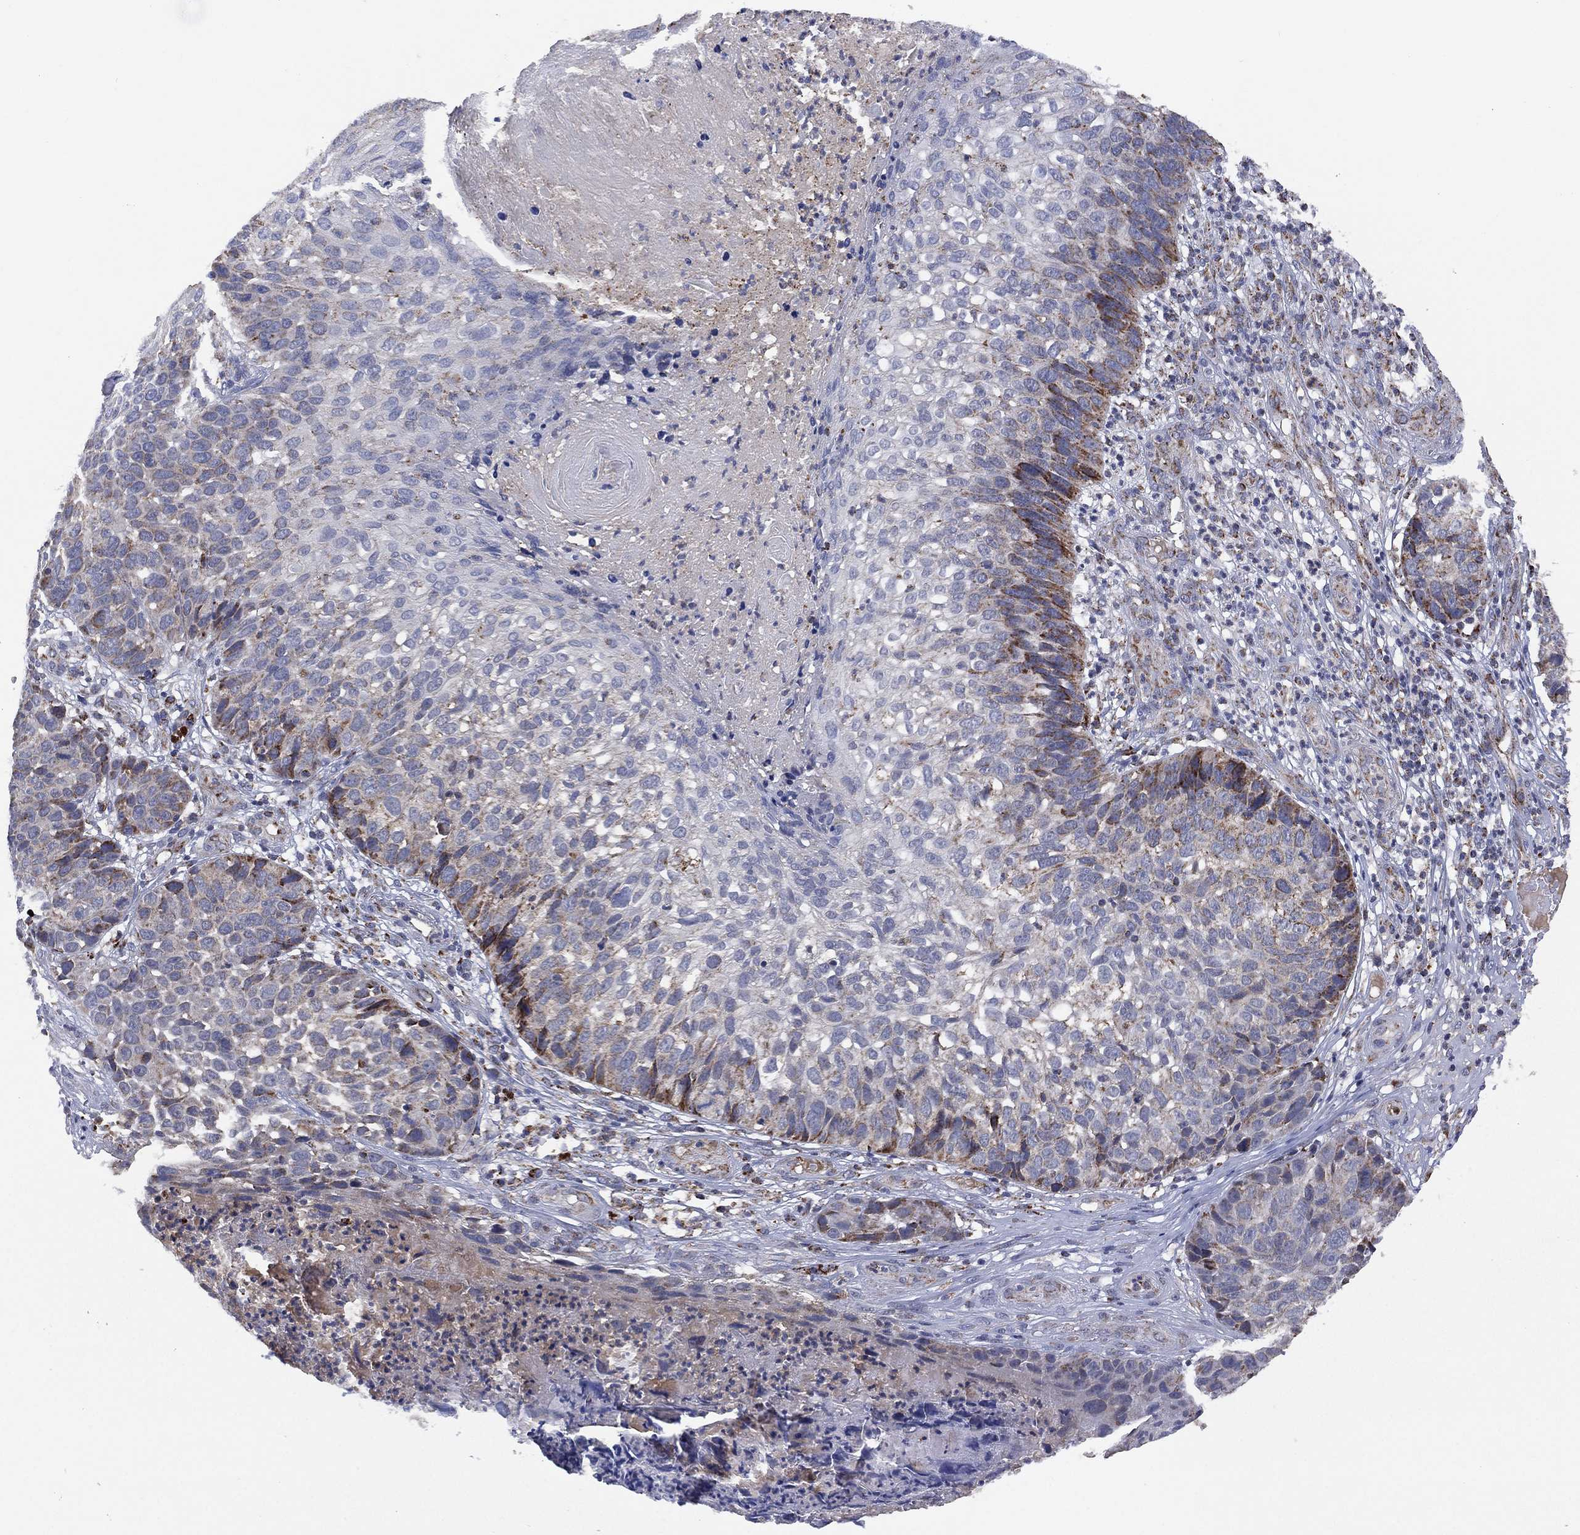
{"staining": {"intensity": "moderate", "quantity": "<25%", "location": "cytoplasmic/membranous"}, "tissue": "skin cancer", "cell_type": "Tumor cells", "image_type": "cancer", "snomed": [{"axis": "morphology", "description": "Squamous cell carcinoma, NOS"}, {"axis": "topography", "description": "Skin"}], "caption": "Tumor cells exhibit low levels of moderate cytoplasmic/membranous expression in about <25% of cells in skin cancer.", "gene": "PPP2R5A", "patient": {"sex": "male", "age": 92}}